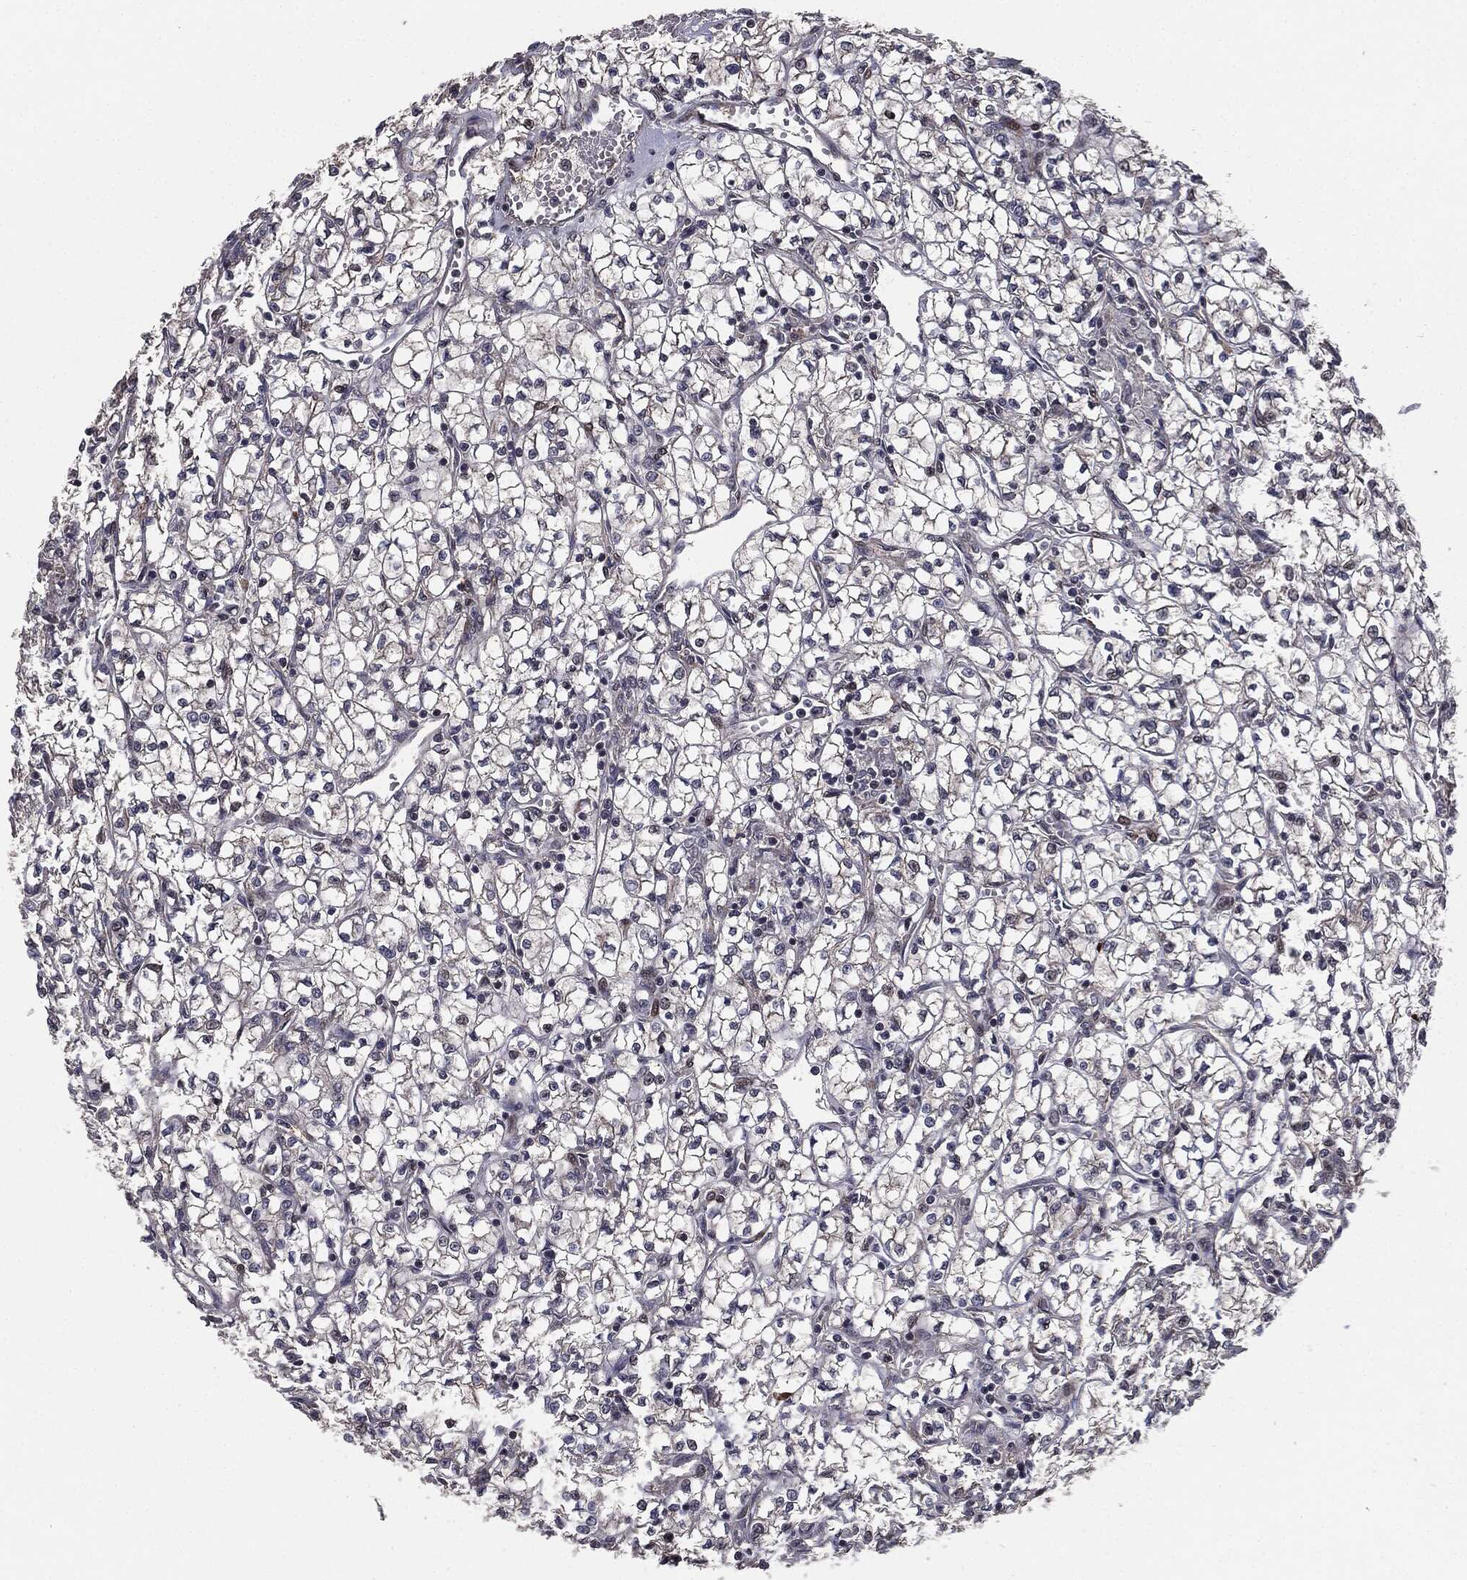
{"staining": {"intensity": "negative", "quantity": "none", "location": "none"}, "tissue": "renal cancer", "cell_type": "Tumor cells", "image_type": "cancer", "snomed": [{"axis": "morphology", "description": "Adenocarcinoma, NOS"}, {"axis": "topography", "description": "Kidney"}], "caption": "A high-resolution photomicrograph shows immunohistochemistry staining of renal adenocarcinoma, which reveals no significant positivity in tumor cells.", "gene": "PTPA", "patient": {"sex": "female", "age": 64}}